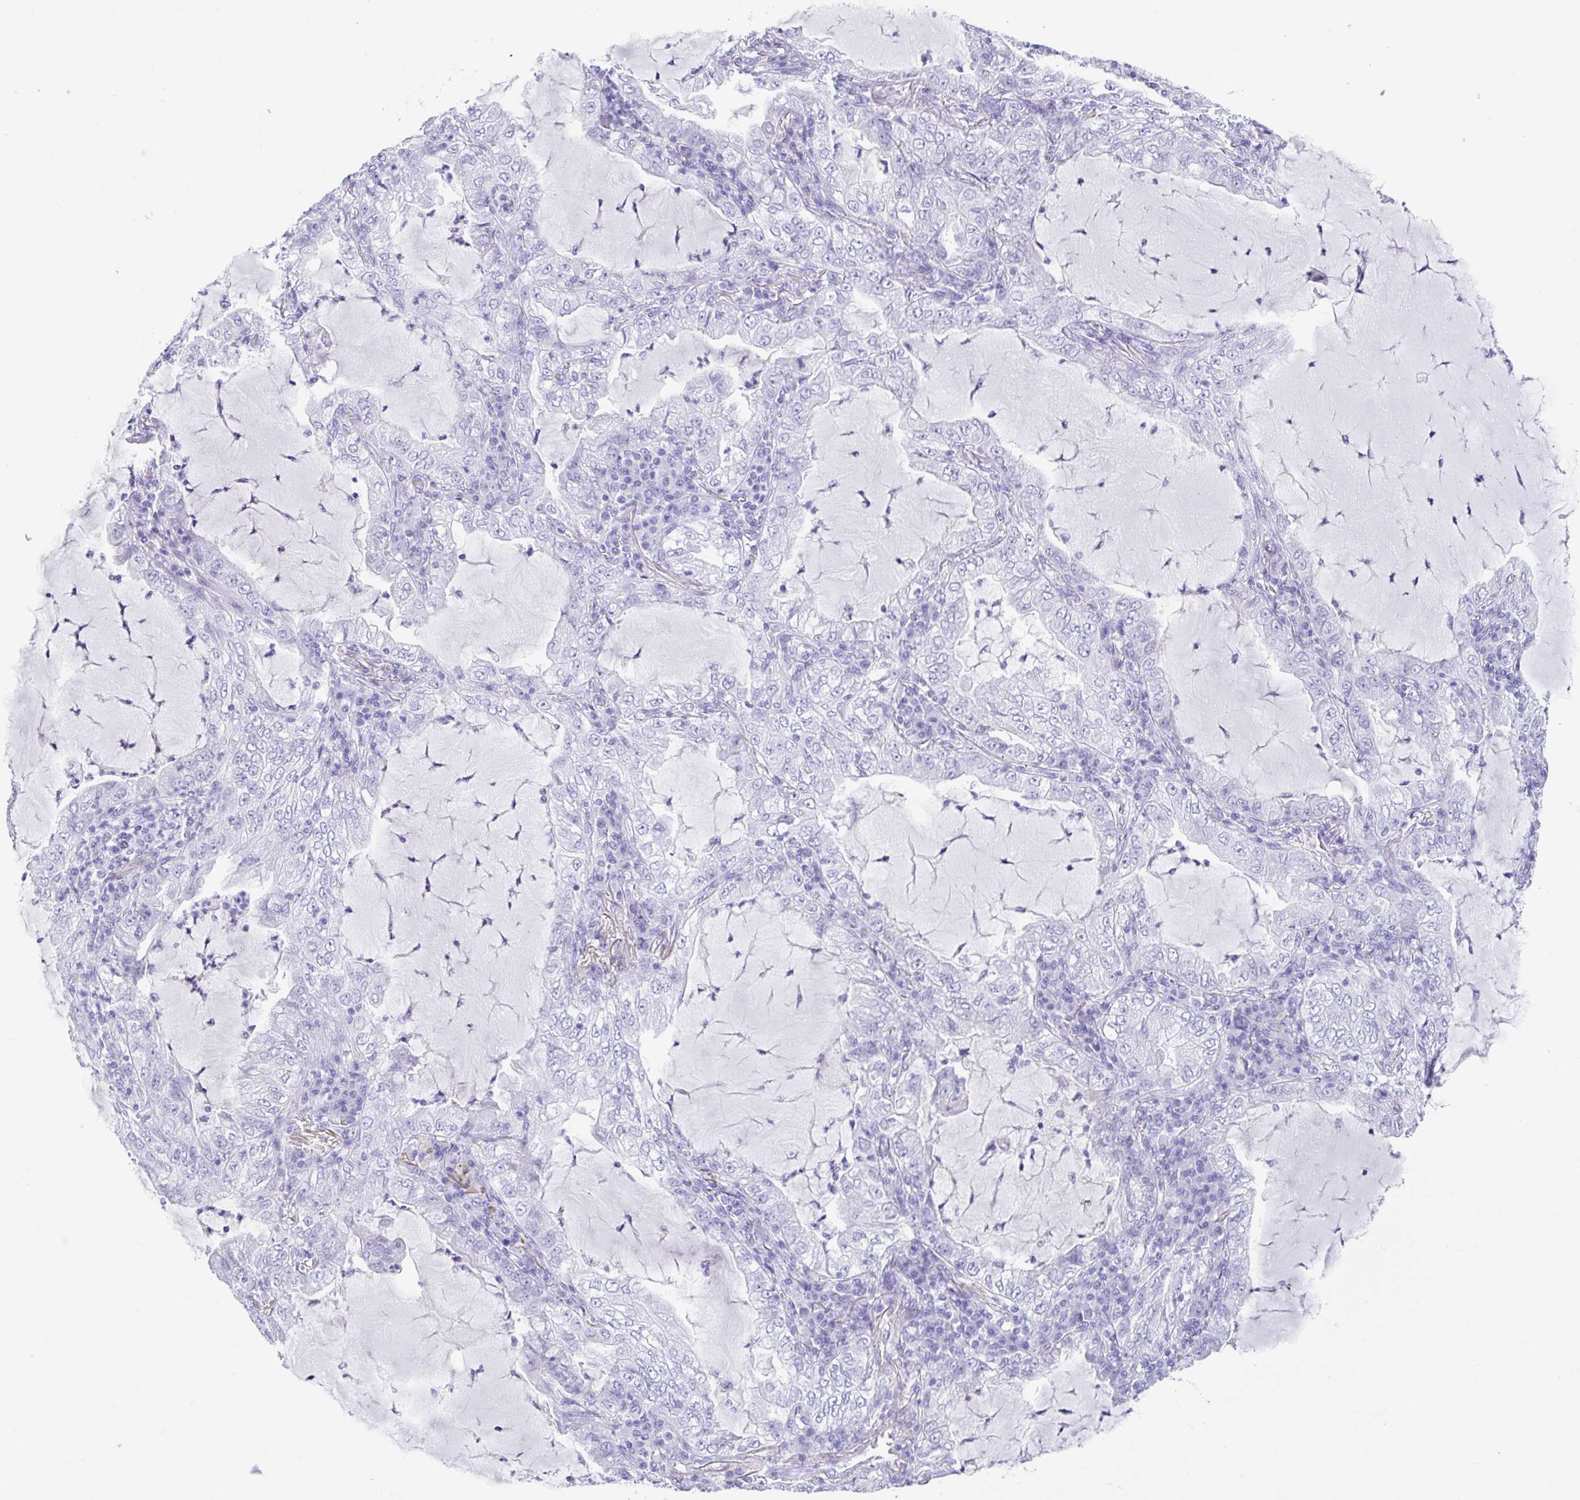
{"staining": {"intensity": "negative", "quantity": "none", "location": "none"}, "tissue": "lung cancer", "cell_type": "Tumor cells", "image_type": "cancer", "snomed": [{"axis": "morphology", "description": "Adenocarcinoma, NOS"}, {"axis": "topography", "description": "Lung"}], "caption": "Micrograph shows no significant protein positivity in tumor cells of lung adenocarcinoma.", "gene": "CPA1", "patient": {"sex": "female", "age": 73}}